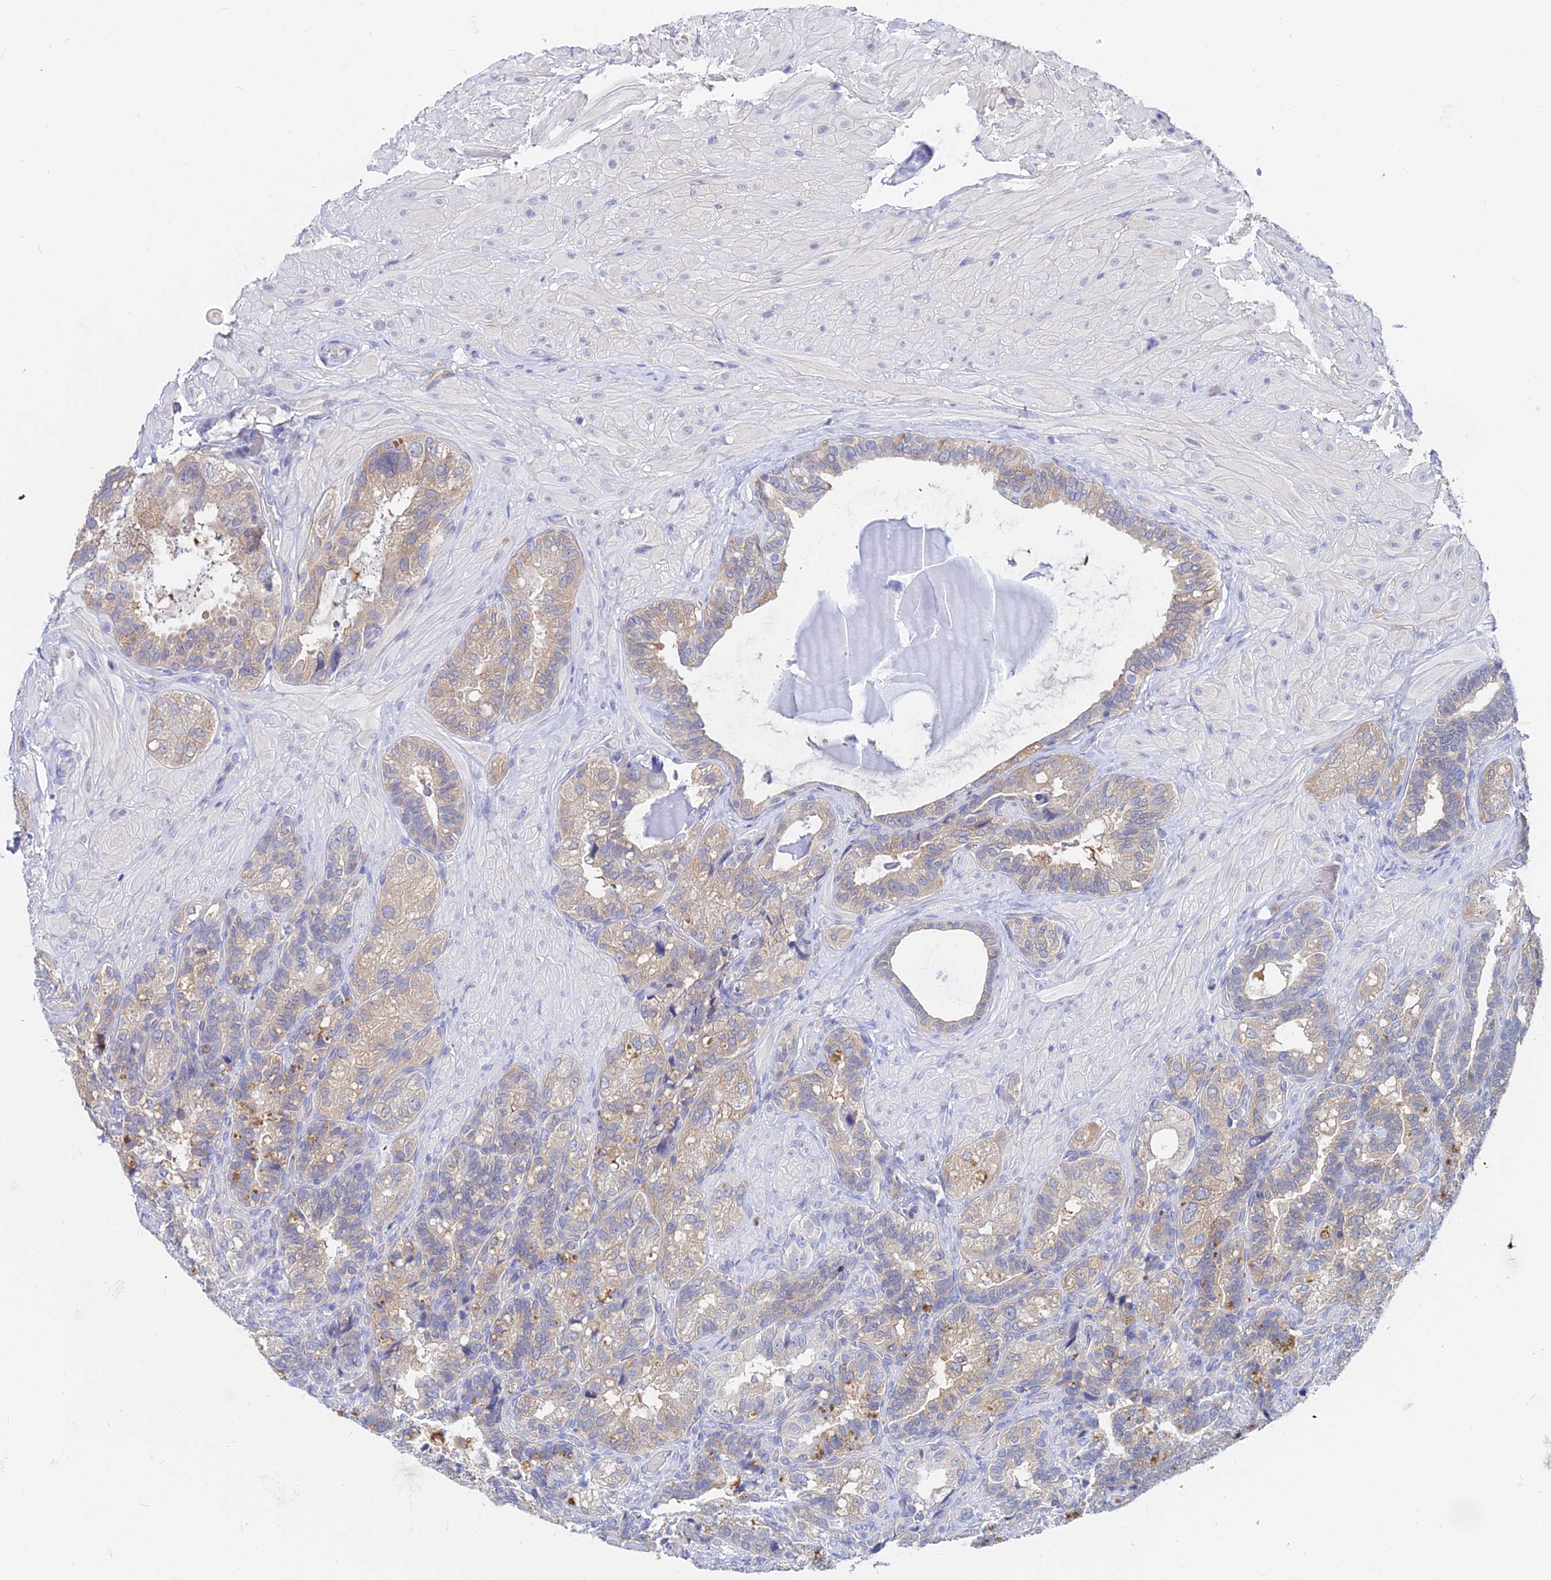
{"staining": {"intensity": "moderate", "quantity": "25%-75%", "location": "cytoplasmic/membranous"}, "tissue": "seminal vesicle", "cell_type": "Glandular cells", "image_type": "normal", "snomed": [{"axis": "morphology", "description": "Normal tissue, NOS"}, {"axis": "topography", "description": "Prostate and seminal vesicle, NOS"}, {"axis": "topography", "description": "Prostate"}, {"axis": "topography", "description": "Seminal veicle"}], "caption": "This micrograph reveals IHC staining of benign seminal vesicle, with medium moderate cytoplasmic/membranous expression in about 25%-75% of glandular cells.", "gene": "B3GALT4", "patient": {"sex": "male", "age": 67}}